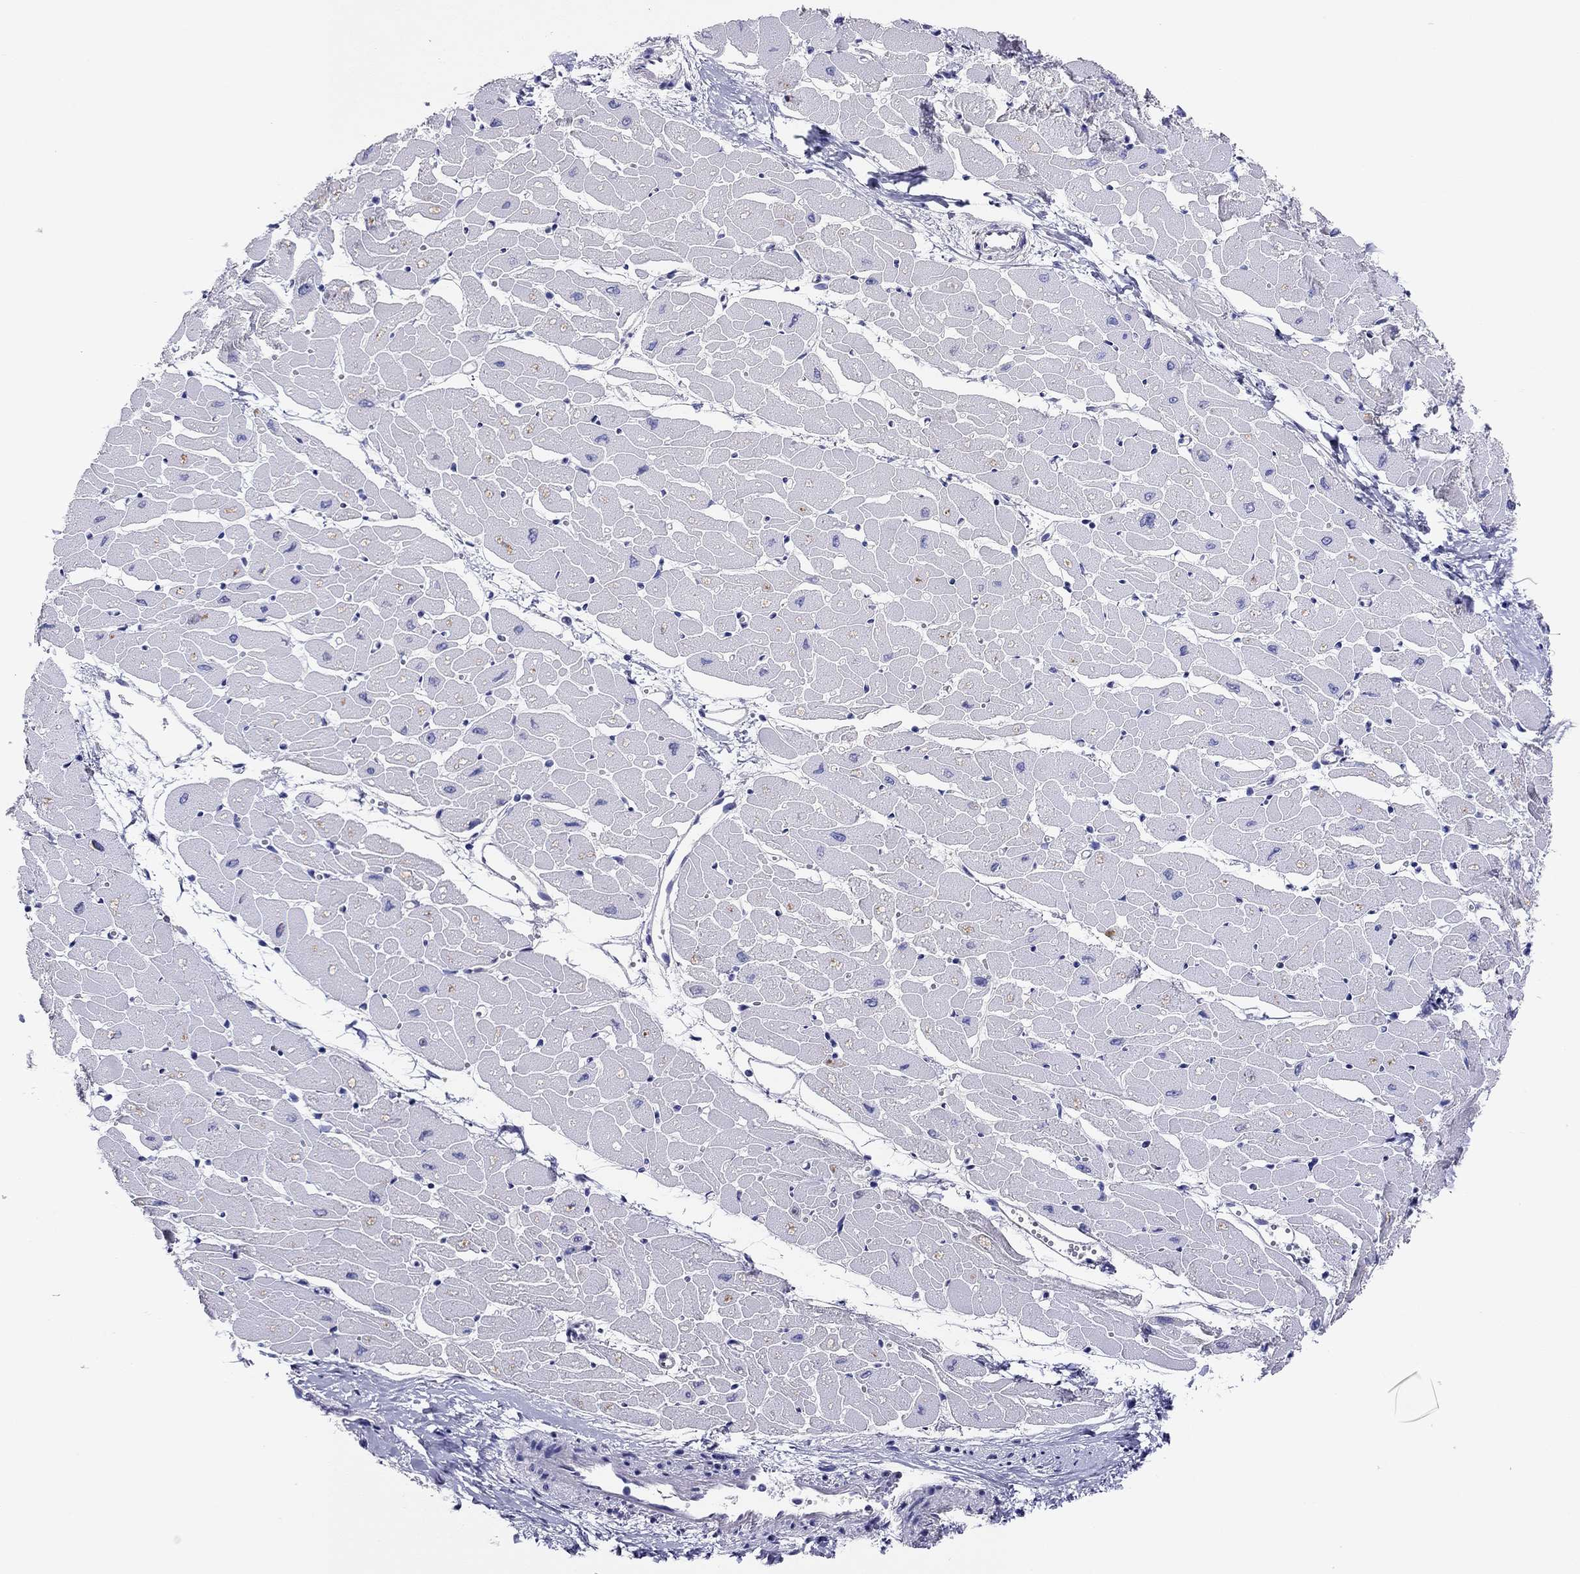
{"staining": {"intensity": "negative", "quantity": "none", "location": "none"}, "tissue": "heart muscle", "cell_type": "Cardiomyocytes", "image_type": "normal", "snomed": [{"axis": "morphology", "description": "Normal tissue, NOS"}, {"axis": "topography", "description": "Heart"}], "caption": "High power microscopy micrograph of an IHC image of normal heart muscle, revealing no significant expression in cardiomyocytes.", "gene": "CAPNS2", "patient": {"sex": "male", "age": 57}}